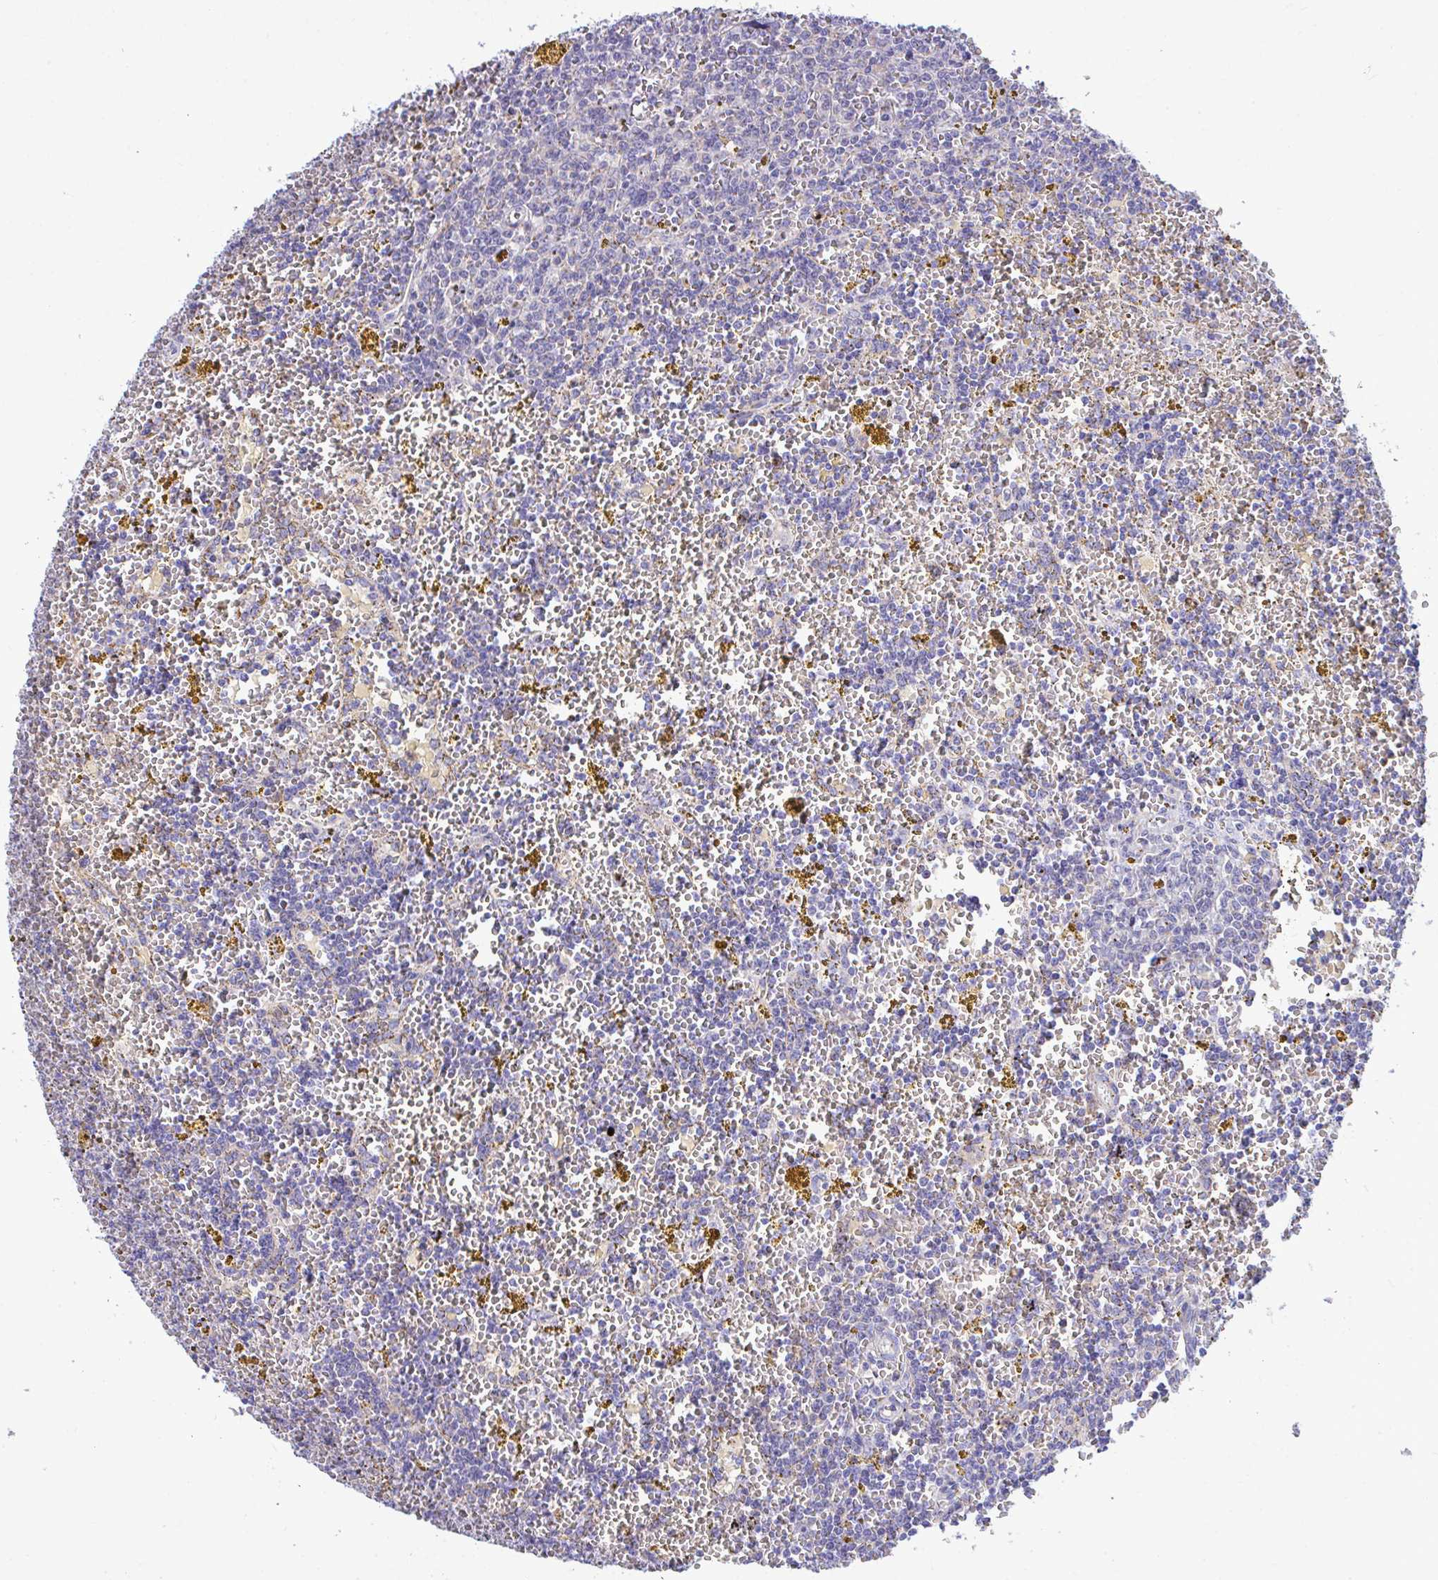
{"staining": {"intensity": "negative", "quantity": "none", "location": "none"}, "tissue": "lymphoma", "cell_type": "Tumor cells", "image_type": "cancer", "snomed": [{"axis": "morphology", "description": "Malignant lymphoma, non-Hodgkin's type, Low grade"}, {"axis": "topography", "description": "Spleen"}, {"axis": "topography", "description": "Lymph node"}], "caption": "Immunohistochemistry image of human low-grade malignant lymphoma, non-Hodgkin's type stained for a protein (brown), which shows no positivity in tumor cells.", "gene": "MRPS16", "patient": {"sex": "female", "age": 66}}